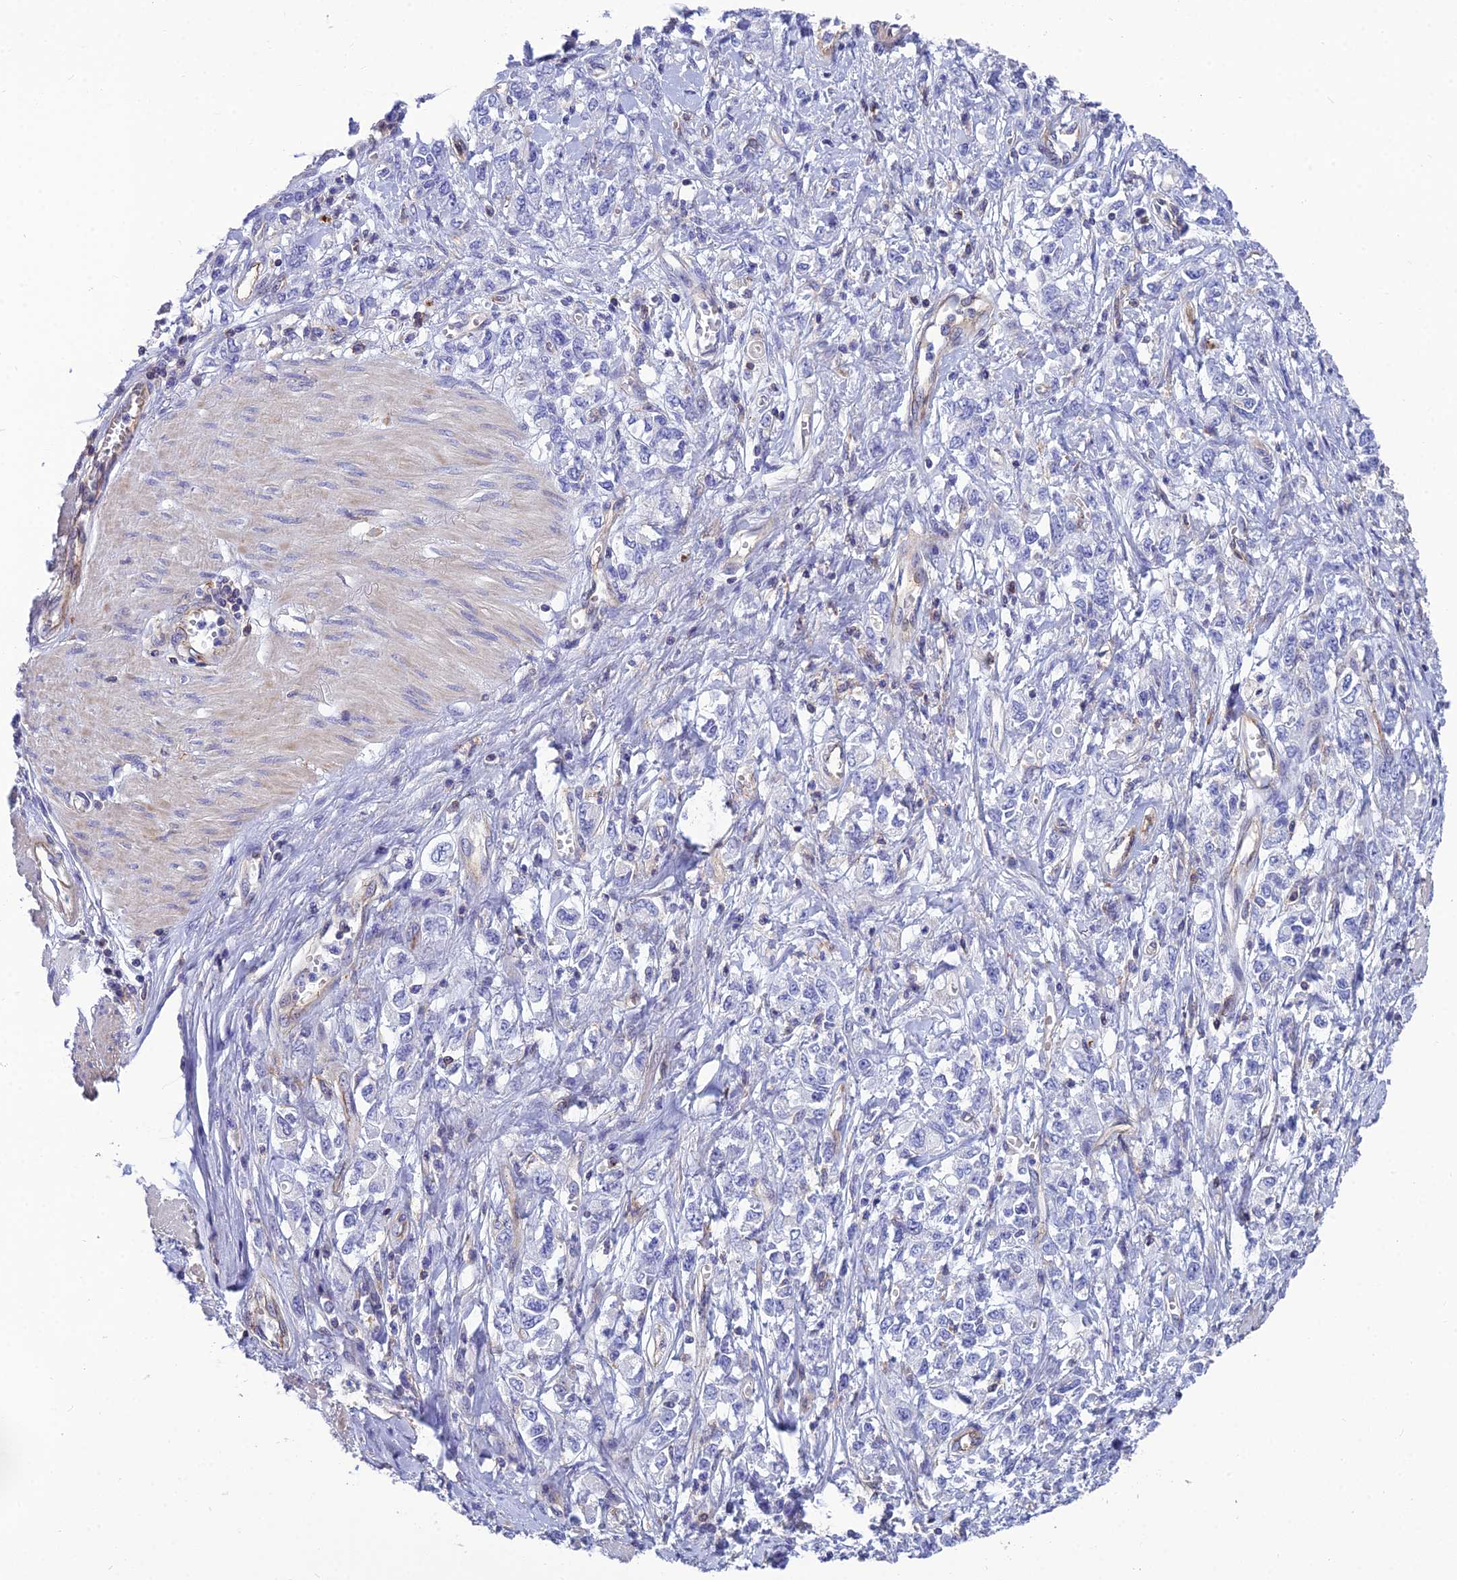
{"staining": {"intensity": "negative", "quantity": "none", "location": "none"}, "tissue": "stomach cancer", "cell_type": "Tumor cells", "image_type": "cancer", "snomed": [{"axis": "morphology", "description": "Adenocarcinoma, NOS"}, {"axis": "topography", "description": "Stomach"}], "caption": "Immunohistochemical staining of human stomach cancer displays no significant positivity in tumor cells.", "gene": "PPP1R18", "patient": {"sex": "female", "age": 76}}